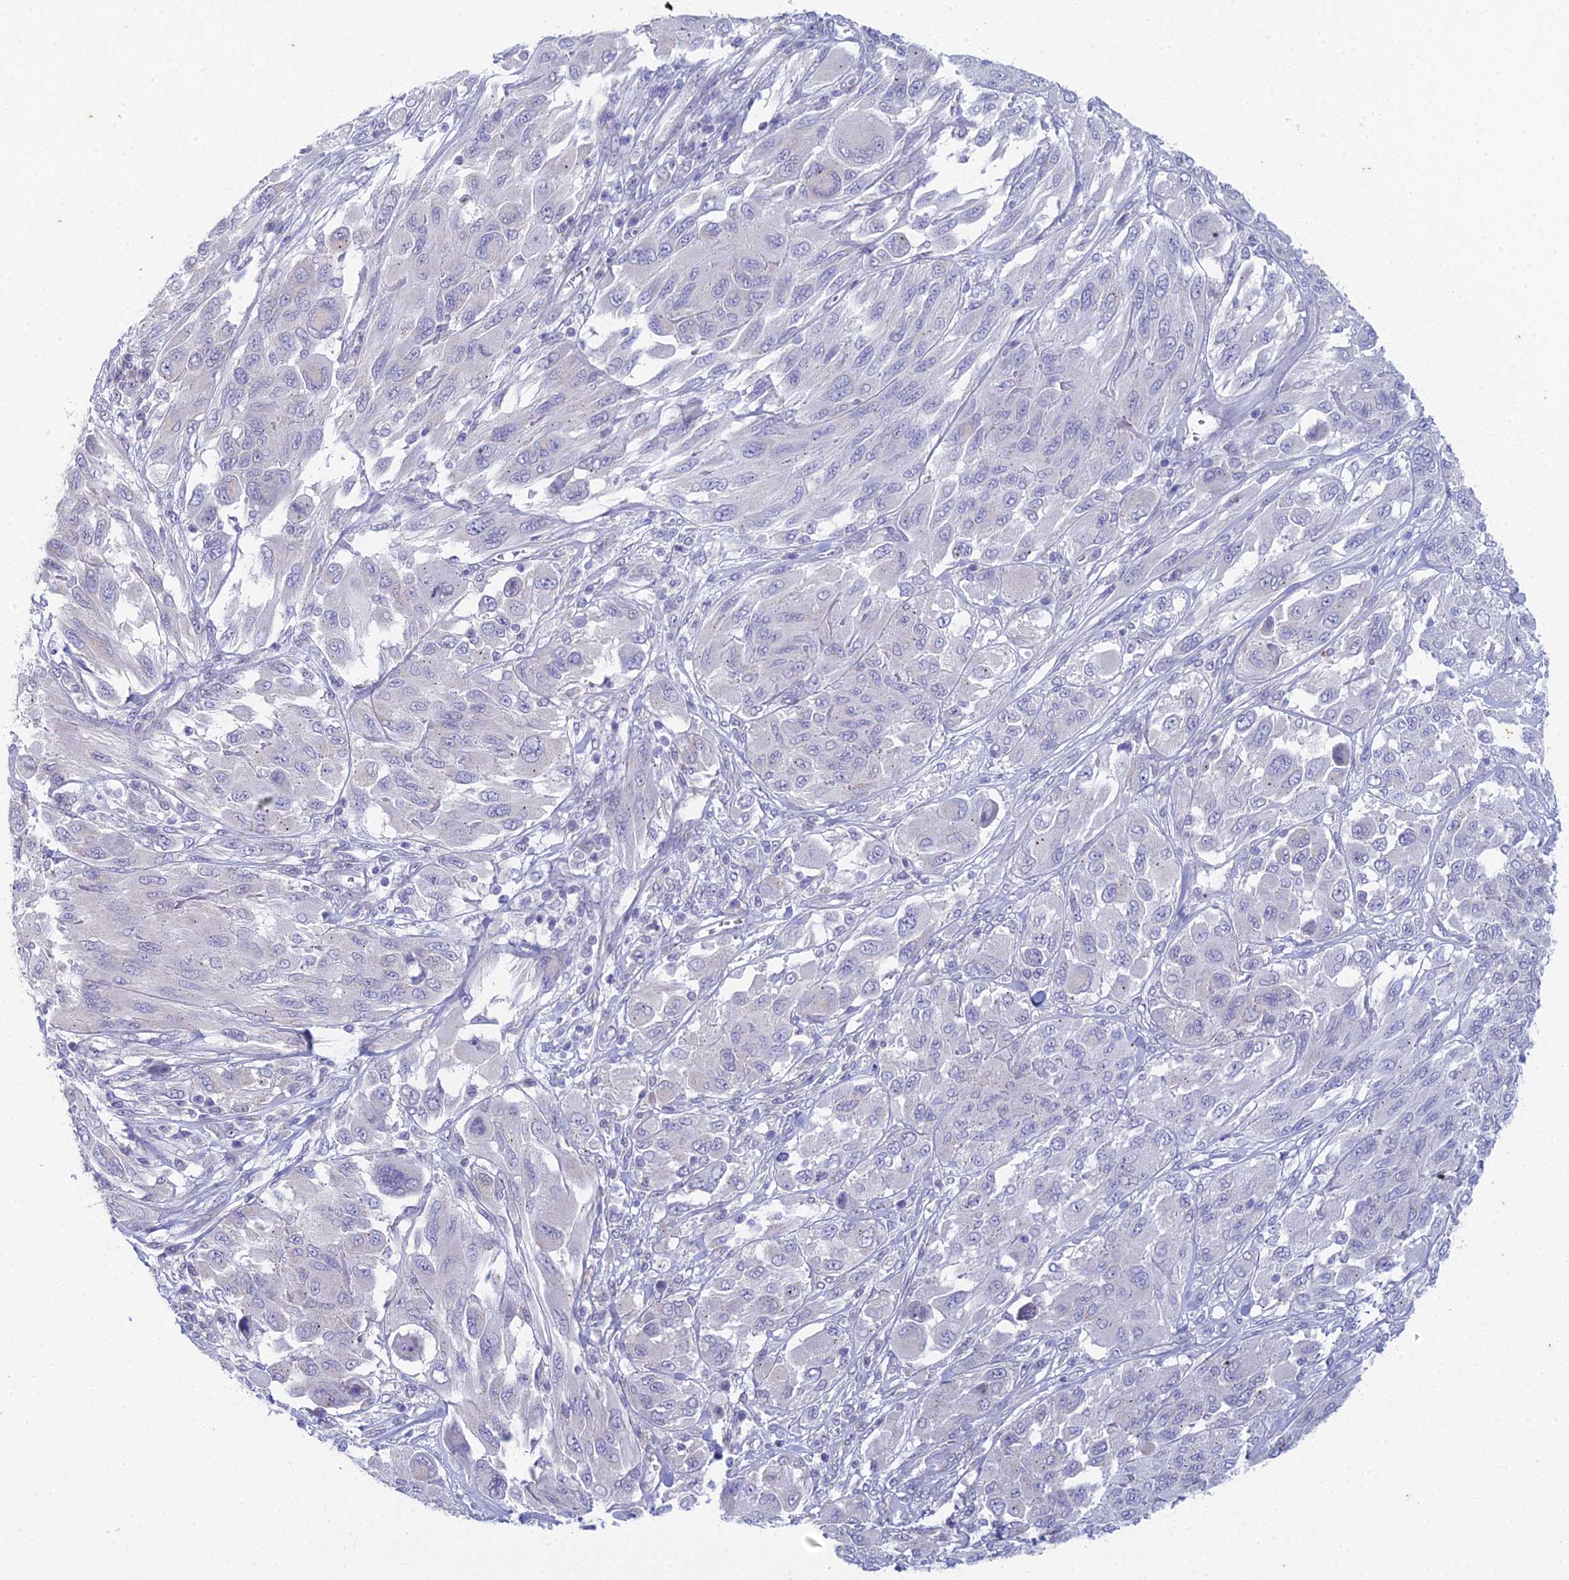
{"staining": {"intensity": "negative", "quantity": "none", "location": "none"}, "tissue": "melanoma", "cell_type": "Tumor cells", "image_type": "cancer", "snomed": [{"axis": "morphology", "description": "Malignant melanoma, NOS"}, {"axis": "topography", "description": "Skin"}], "caption": "High magnification brightfield microscopy of malignant melanoma stained with DAB (3,3'-diaminobenzidine) (brown) and counterstained with hematoxylin (blue): tumor cells show no significant expression. (IHC, brightfield microscopy, high magnification).", "gene": "EEF2KMT", "patient": {"sex": "female", "age": 91}}